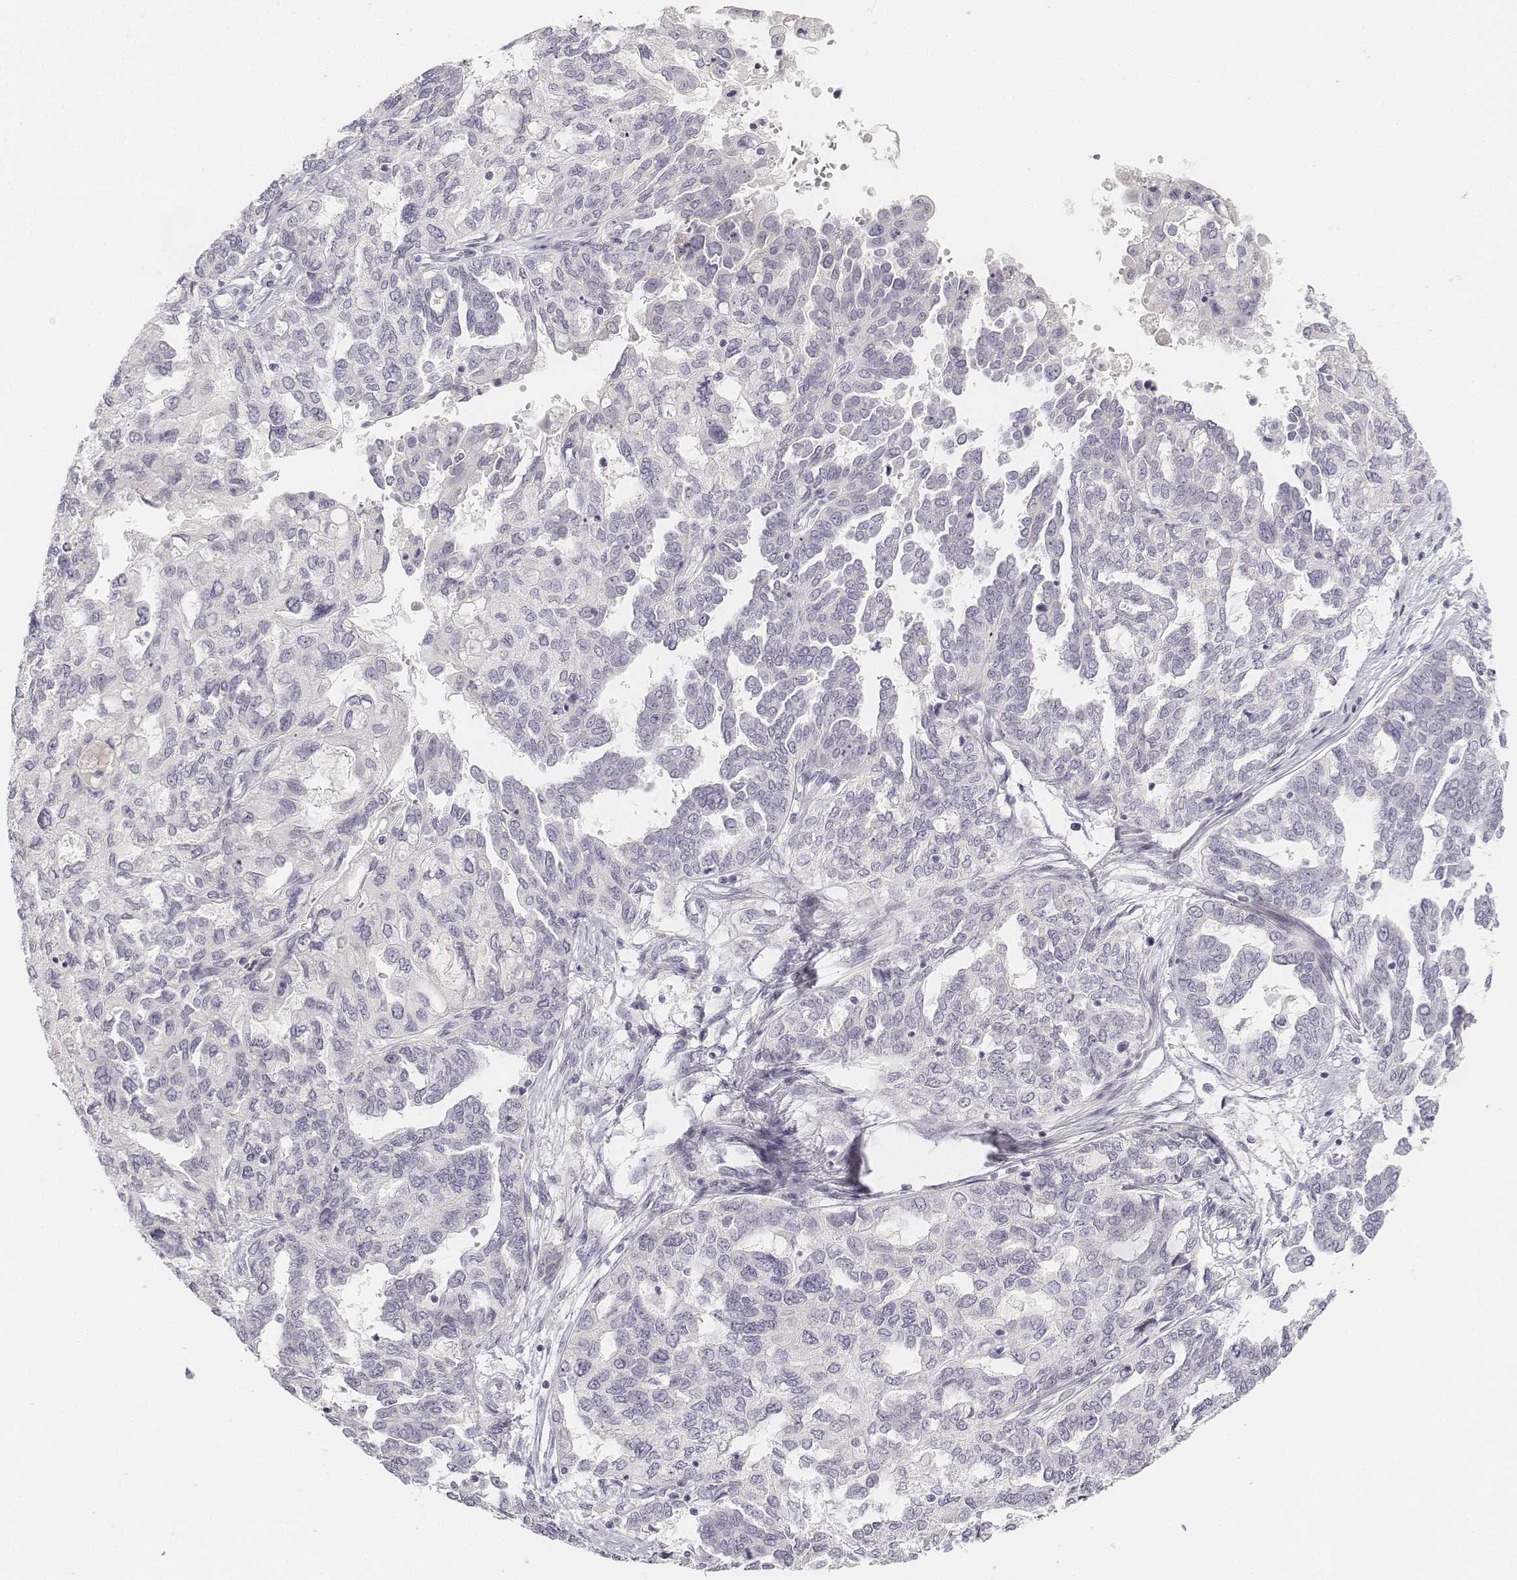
{"staining": {"intensity": "negative", "quantity": "none", "location": "none"}, "tissue": "ovarian cancer", "cell_type": "Tumor cells", "image_type": "cancer", "snomed": [{"axis": "morphology", "description": "Cystadenocarcinoma, serous, NOS"}, {"axis": "topography", "description": "Ovary"}], "caption": "This is a histopathology image of immunohistochemistry (IHC) staining of ovarian cancer (serous cystadenocarcinoma), which shows no staining in tumor cells. (Brightfield microscopy of DAB (3,3'-diaminobenzidine) immunohistochemistry (IHC) at high magnification).", "gene": "DSG4", "patient": {"sex": "female", "age": 53}}